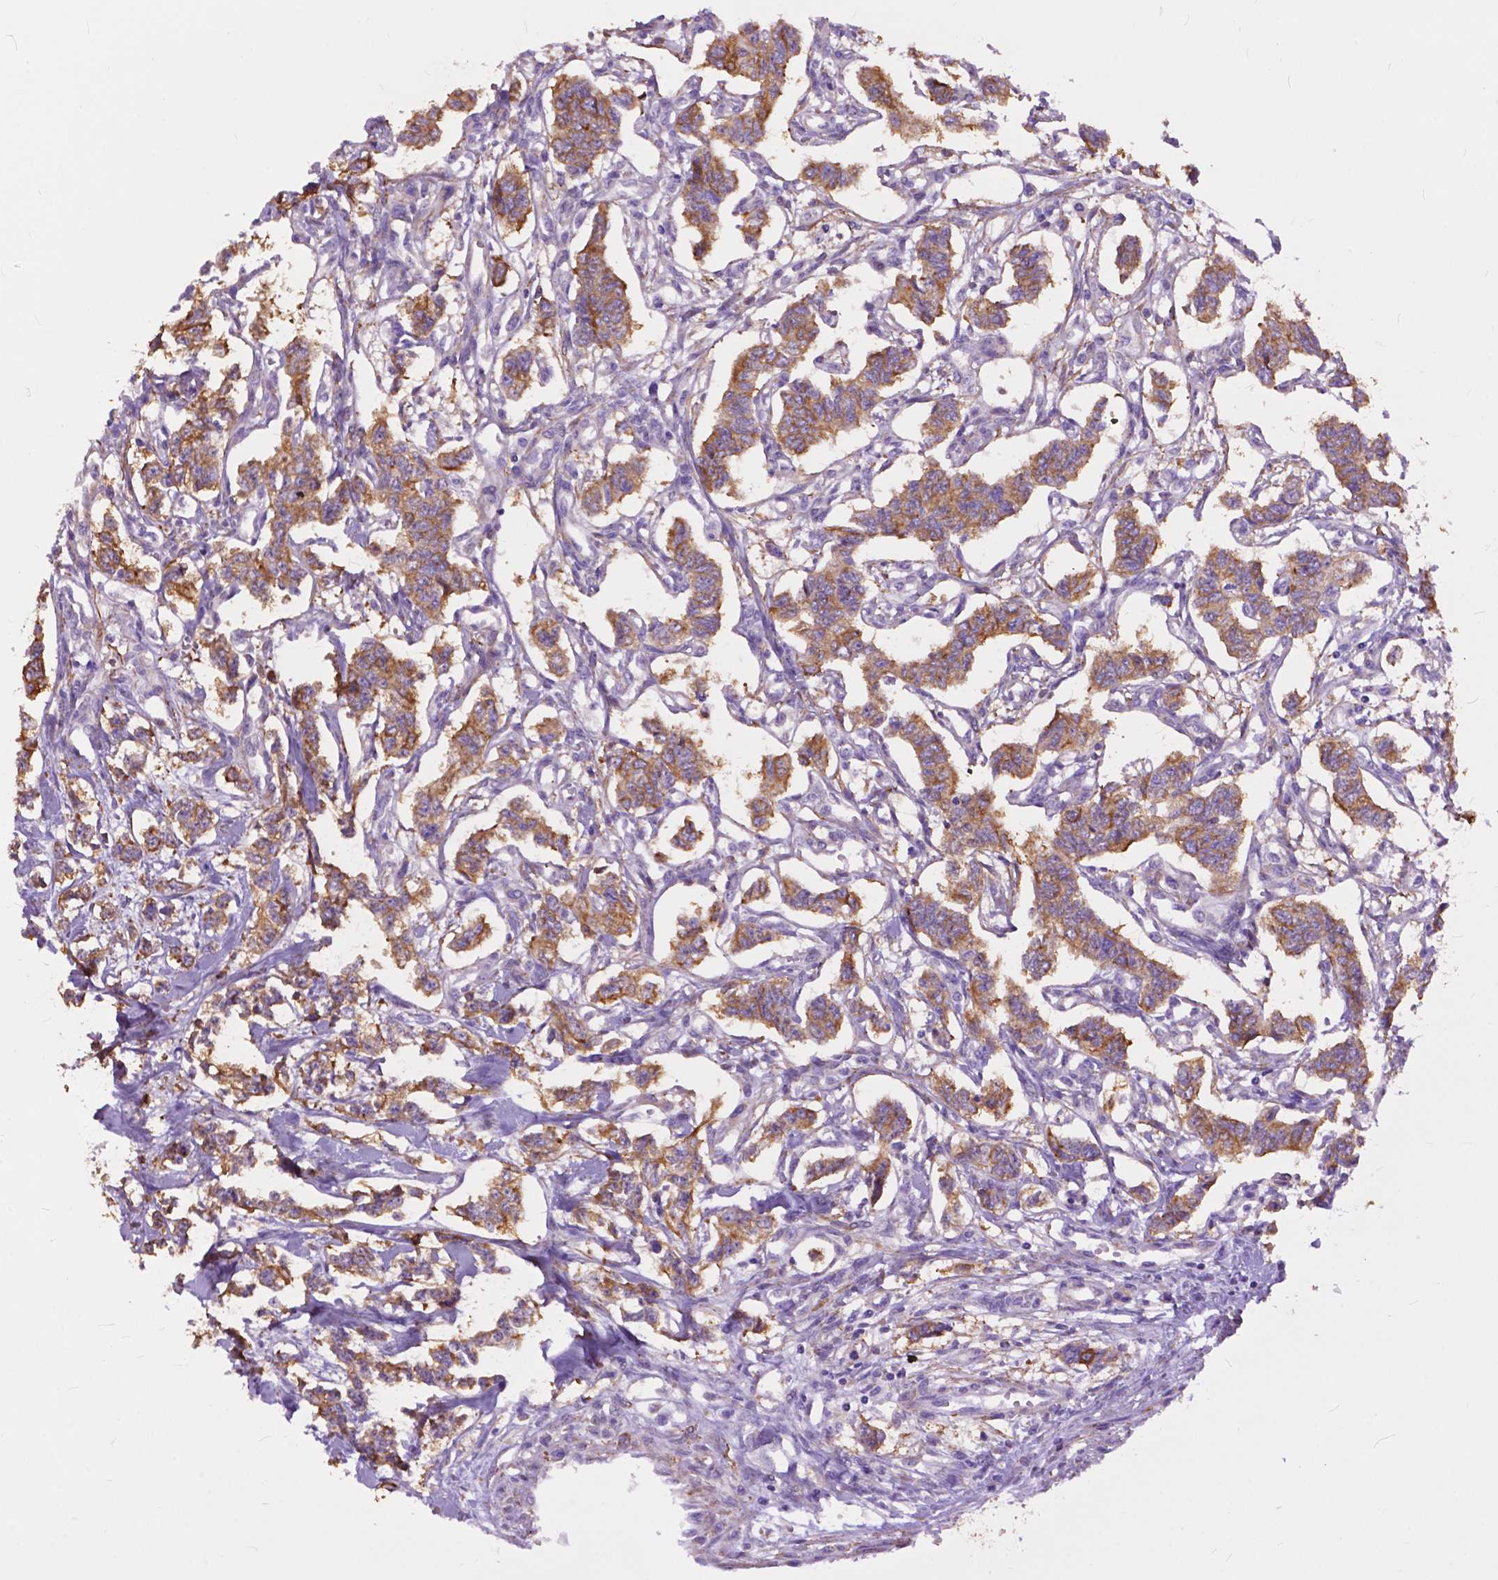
{"staining": {"intensity": "moderate", "quantity": ">75%", "location": "cytoplasmic/membranous"}, "tissue": "carcinoid", "cell_type": "Tumor cells", "image_type": "cancer", "snomed": [{"axis": "morphology", "description": "Carcinoid, malignant, NOS"}, {"axis": "topography", "description": "Kidney"}], "caption": "DAB (3,3'-diaminobenzidine) immunohistochemical staining of human carcinoid (malignant) exhibits moderate cytoplasmic/membranous protein staining in about >75% of tumor cells.", "gene": "PCDHA12", "patient": {"sex": "female", "age": 41}}